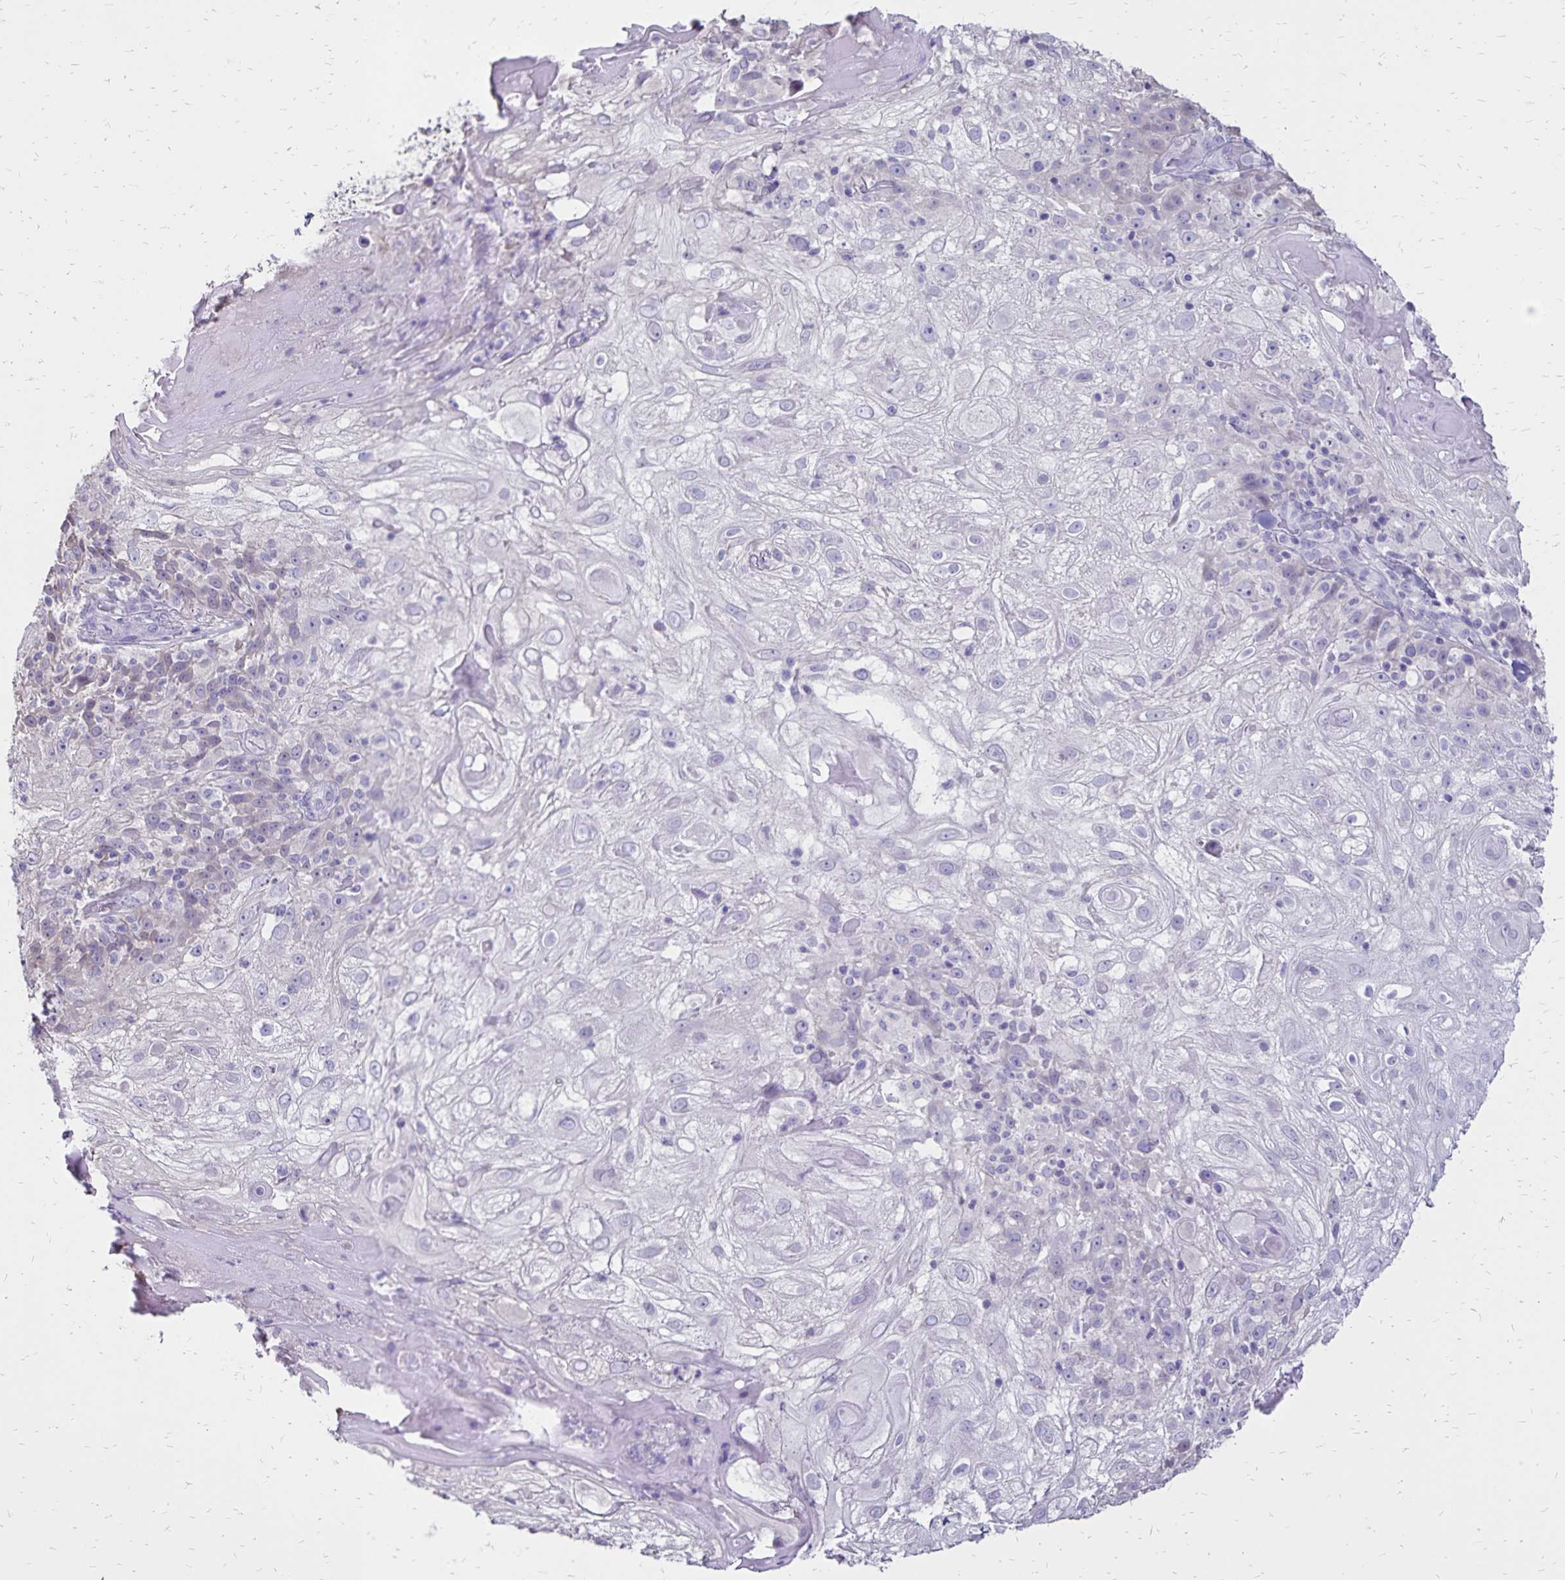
{"staining": {"intensity": "negative", "quantity": "none", "location": "none"}, "tissue": "skin cancer", "cell_type": "Tumor cells", "image_type": "cancer", "snomed": [{"axis": "morphology", "description": "Normal tissue, NOS"}, {"axis": "morphology", "description": "Squamous cell carcinoma, NOS"}, {"axis": "topography", "description": "Skin"}], "caption": "This is an immunohistochemistry photomicrograph of human squamous cell carcinoma (skin). There is no staining in tumor cells.", "gene": "SH3GL3", "patient": {"sex": "female", "age": 83}}